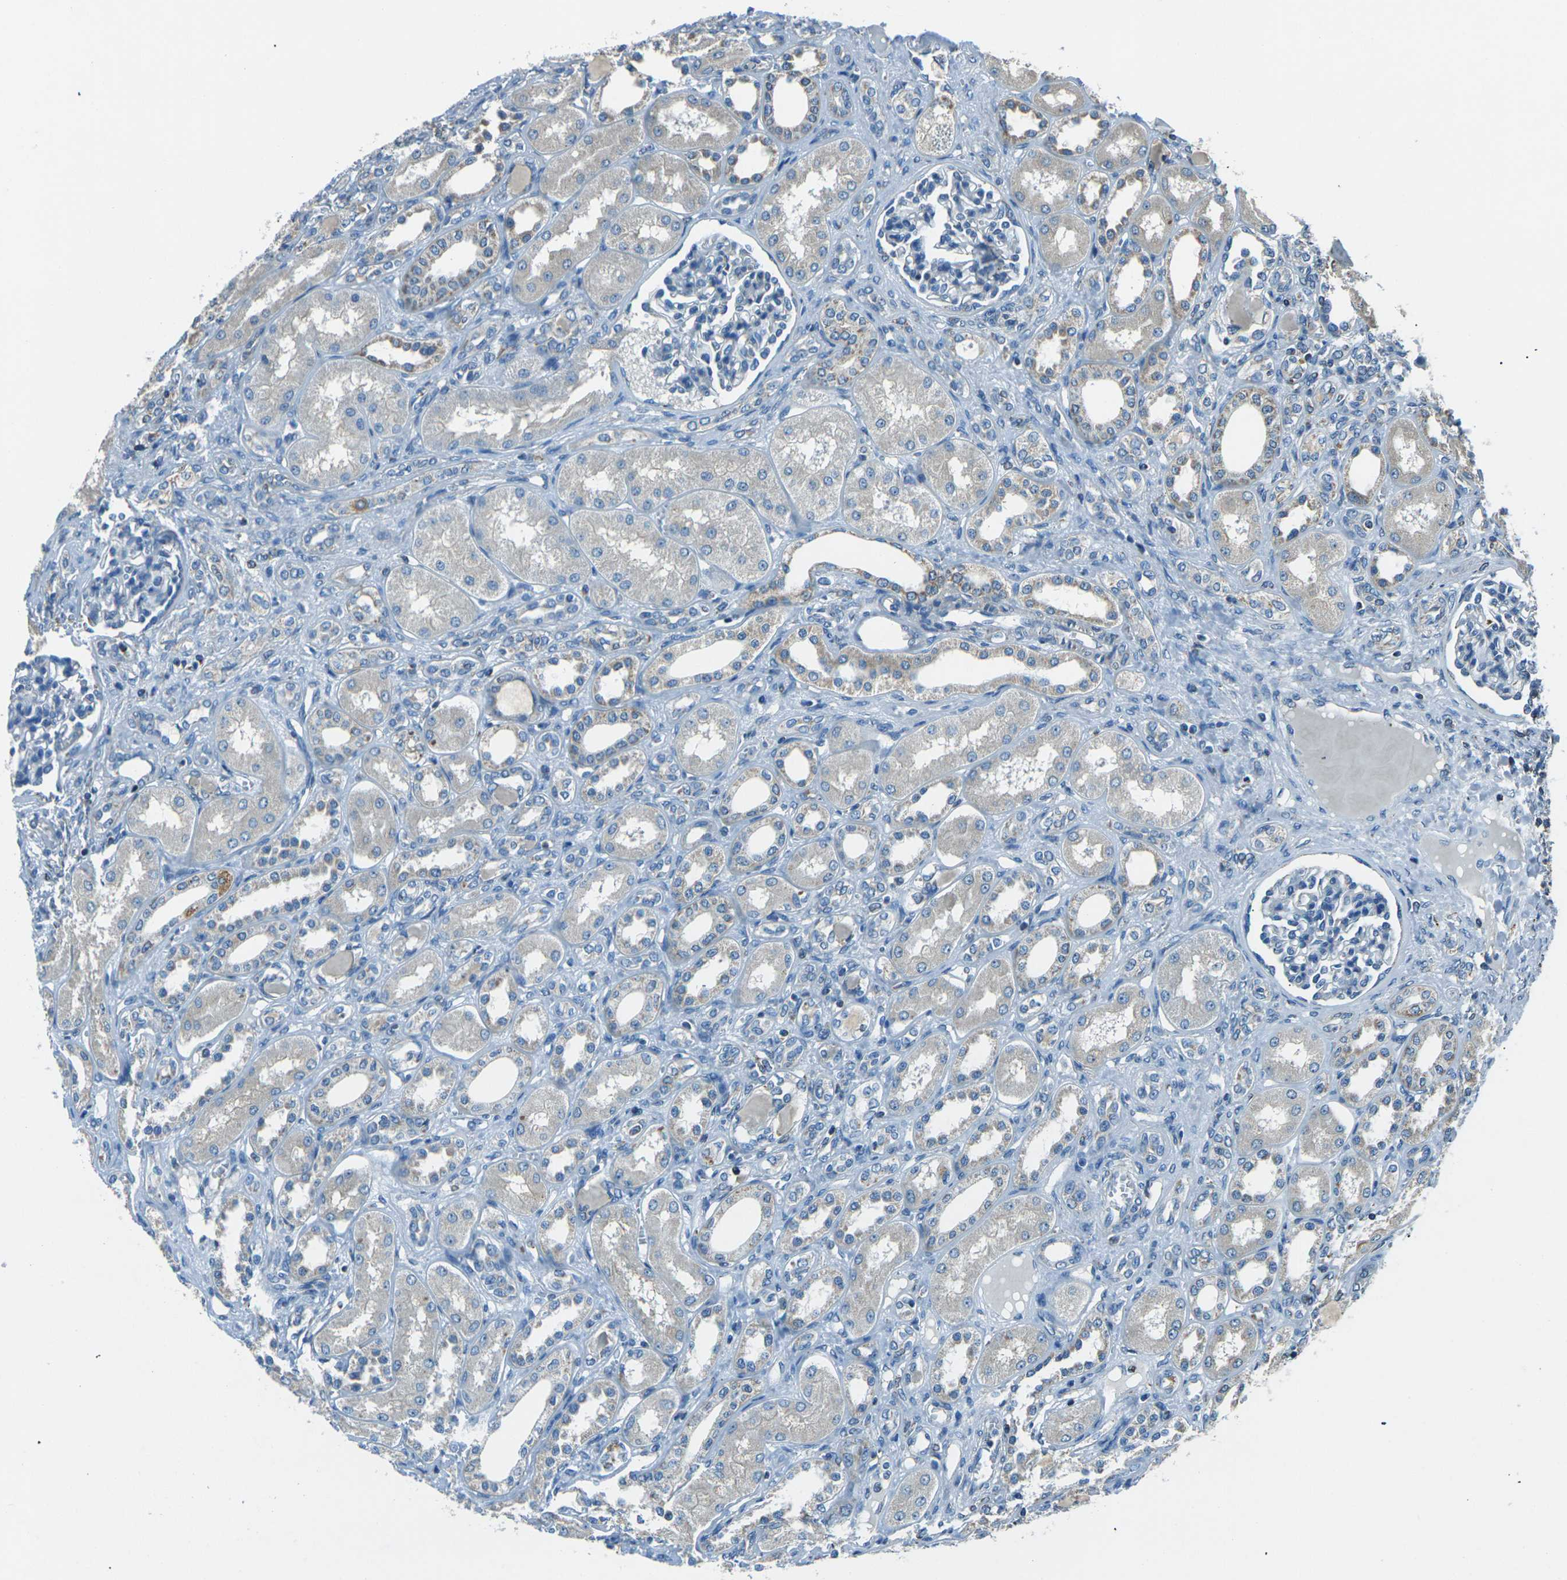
{"staining": {"intensity": "negative", "quantity": "none", "location": "none"}, "tissue": "kidney", "cell_type": "Cells in glomeruli", "image_type": "normal", "snomed": [{"axis": "morphology", "description": "Normal tissue, NOS"}, {"axis": "topography", "description": "Kidney"}], "caption": "Immunohistochemistry (IHC) image of benign human kidney stained for a protein (brown), which demonstrates no positivity in cells in glomeruli. (DAB immunohistochemistry (IHC) visualized using brightfield microscopy, high magnification).", "gene": "IRF3", "patient": {"sex": "male", "age": 7}}